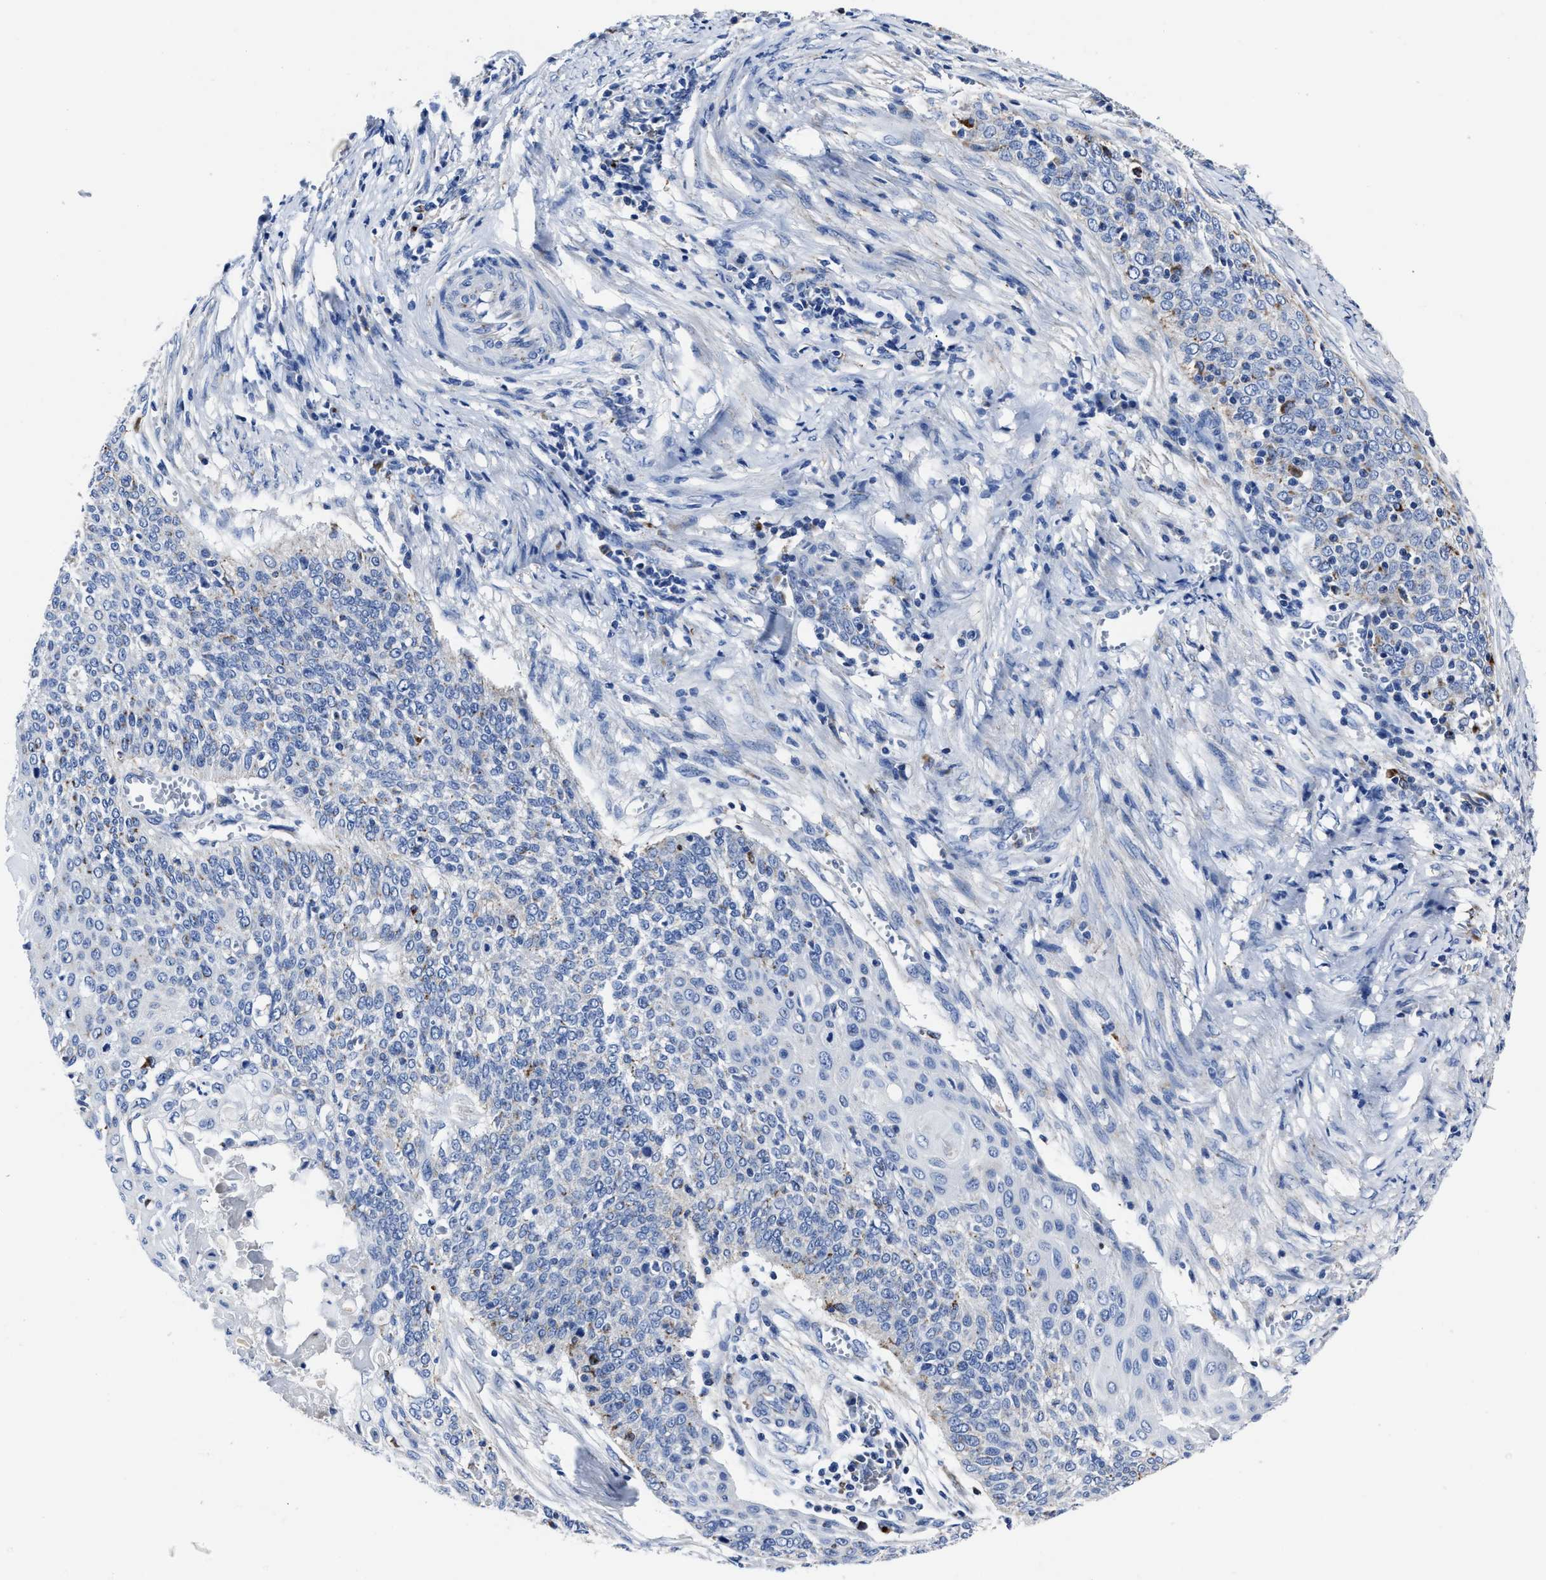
{"staining": {"intensity": "negative", "quantity": "none", "location": "none"}, "tissue": "cervical cancer", "cell_type": "Tumor cells", "image_type": "cancer", "snomed": [{"axis": "morphology", "description": "Squamous cell carcinoma, NOS"}, {"axis": "topography", "description": "Cervix"}], "caption": "A micrograph of human cervical squamous cell carcinoma is negative for staining in tumor cells. (Immunohistochemistry (ihc), brightfield microscopy, high magnification).", "gene": "LAMTOR4", "patient": {"sex": "female", "age": 39}}